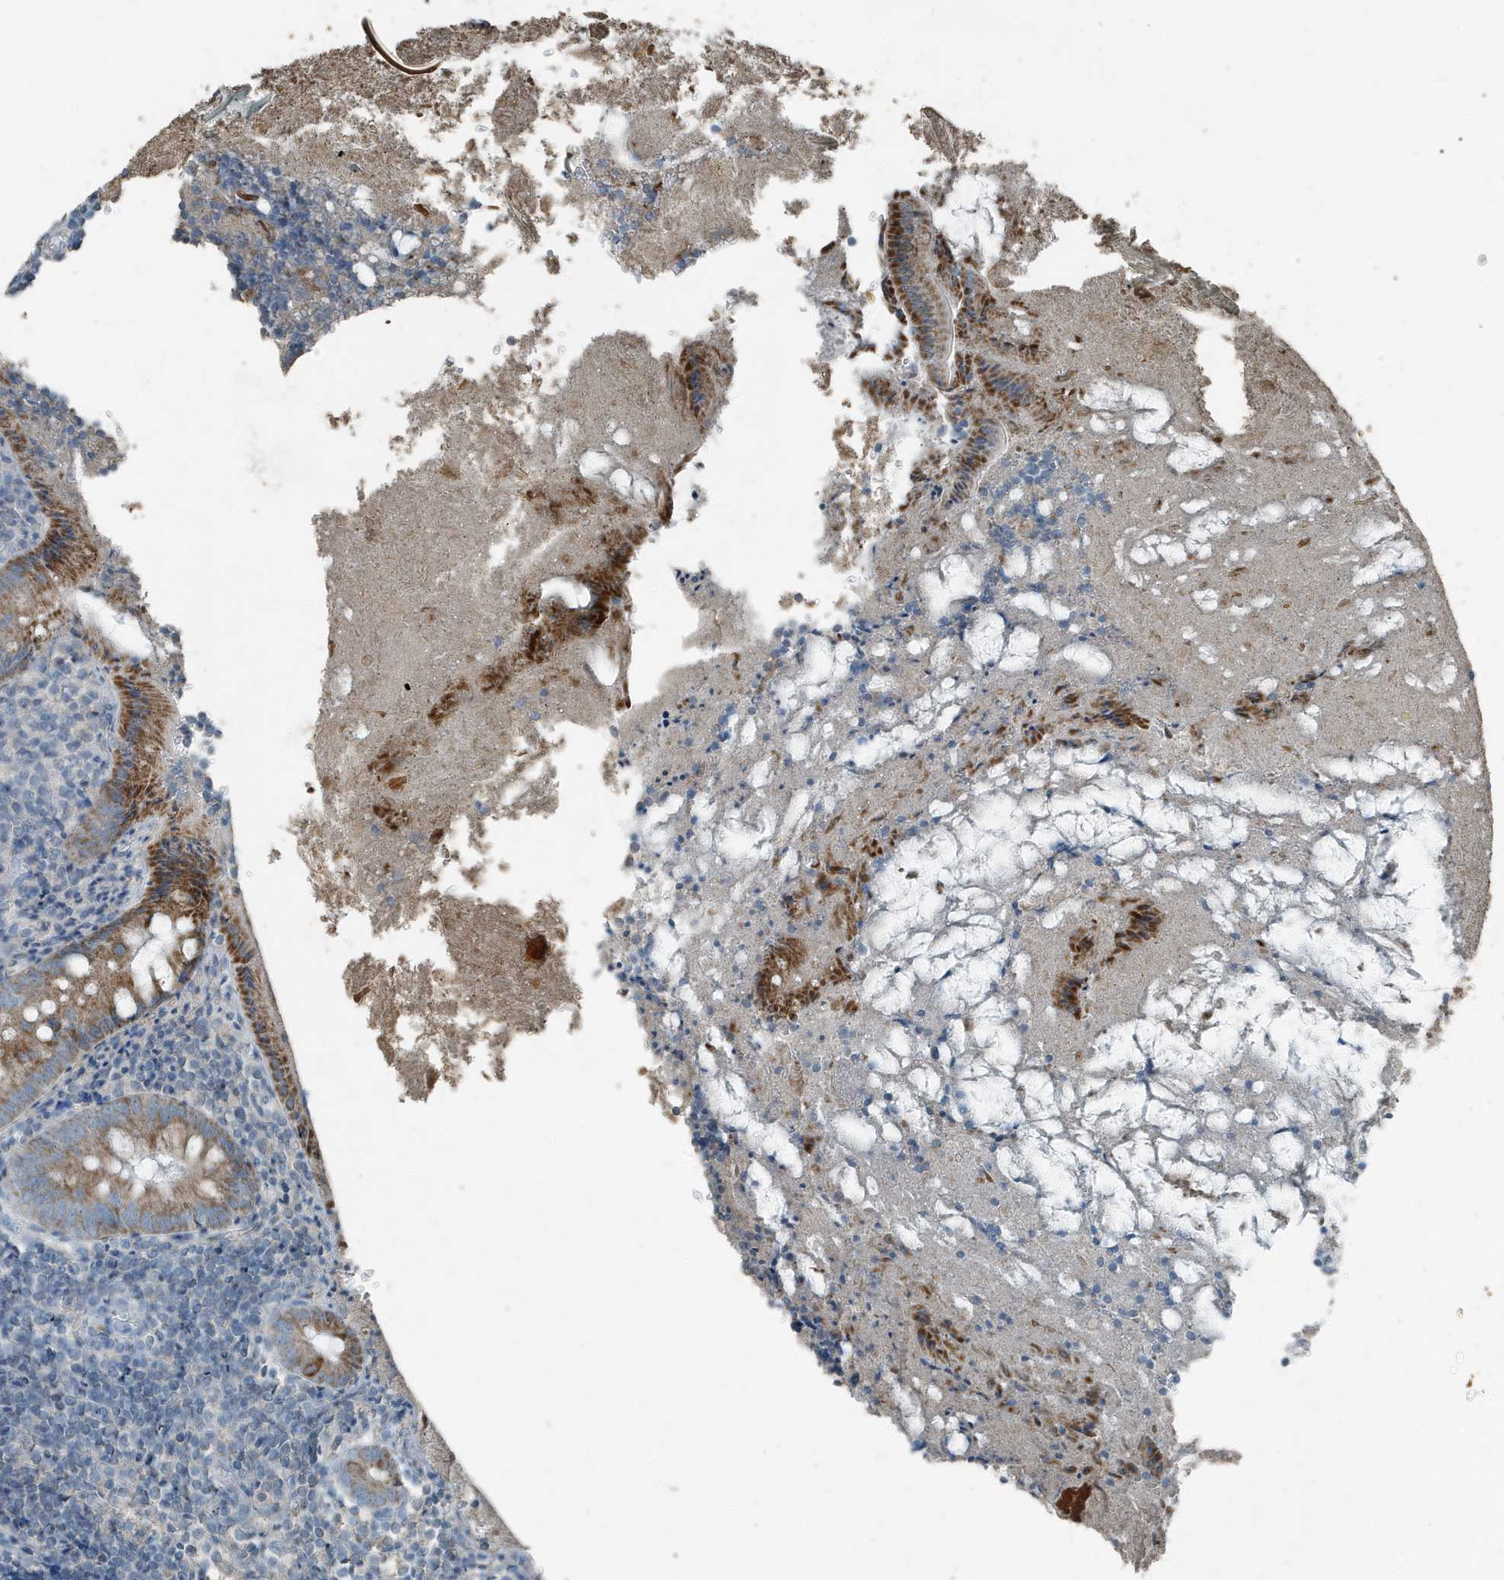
{"staining": {"intensity": "moderate", "quantity": ">75%", "location": "cytoplasmic/membranous"}, "tissue": "appendix", "cell_type": "Glandular cells", "image_type": "normal", "snomed": [{"axis": "morphology", "description": "Normal tissue, NOS"}, {"axis": "topography", "description": "Appendix"}], "caption": "Immunohistochemical staining of normal human appendix exhibits medium levels of moderate cytoplasmic/membranous staining in about >75% of glandular cells.", "gene": "FAM162A", "patient": {"sex": "female", "age": 17}}